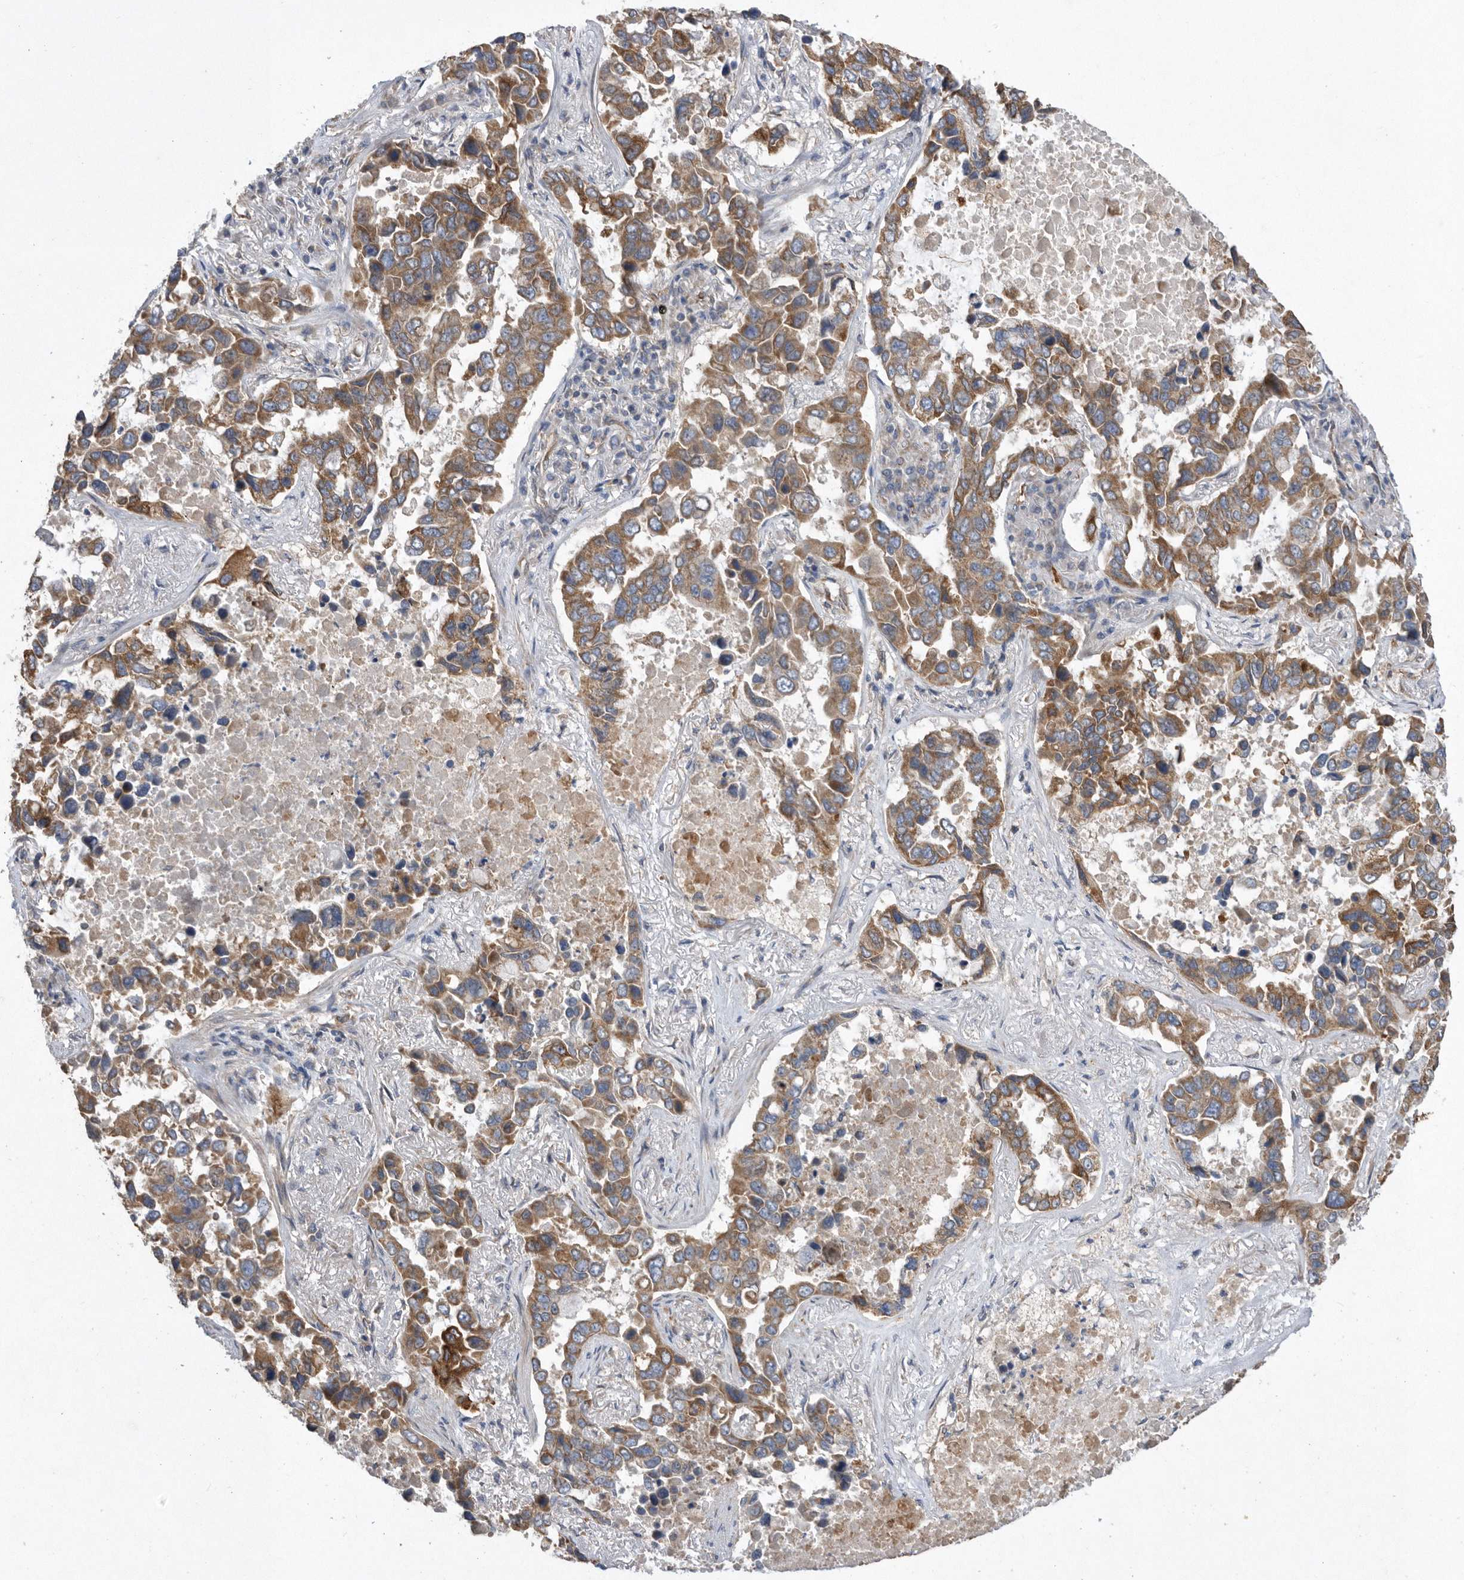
{"staining": {"intensity": "moderate", "quantity": ">75%", "location": "cytoplasmic/membranous"}, "tissue": "lung cancer", "cell_type": "Tumor cells", "image_type": "cancer", "snomed": [{"axis": "morphology", "description": "Adenocarcinoma, NOS"}, {"axis": "topography", "description": "Lung"}], "caption": "The histopathology image exhibits staining of adenocarcinoma (lung), revealing moderate cytoplasmic/membranous protein expression (brown color) within tumor cells. (DAB IHC with brightfield microscopy, high magnification).", "gene": "PON2", "patient": {"sex": "male", "age": 64}}